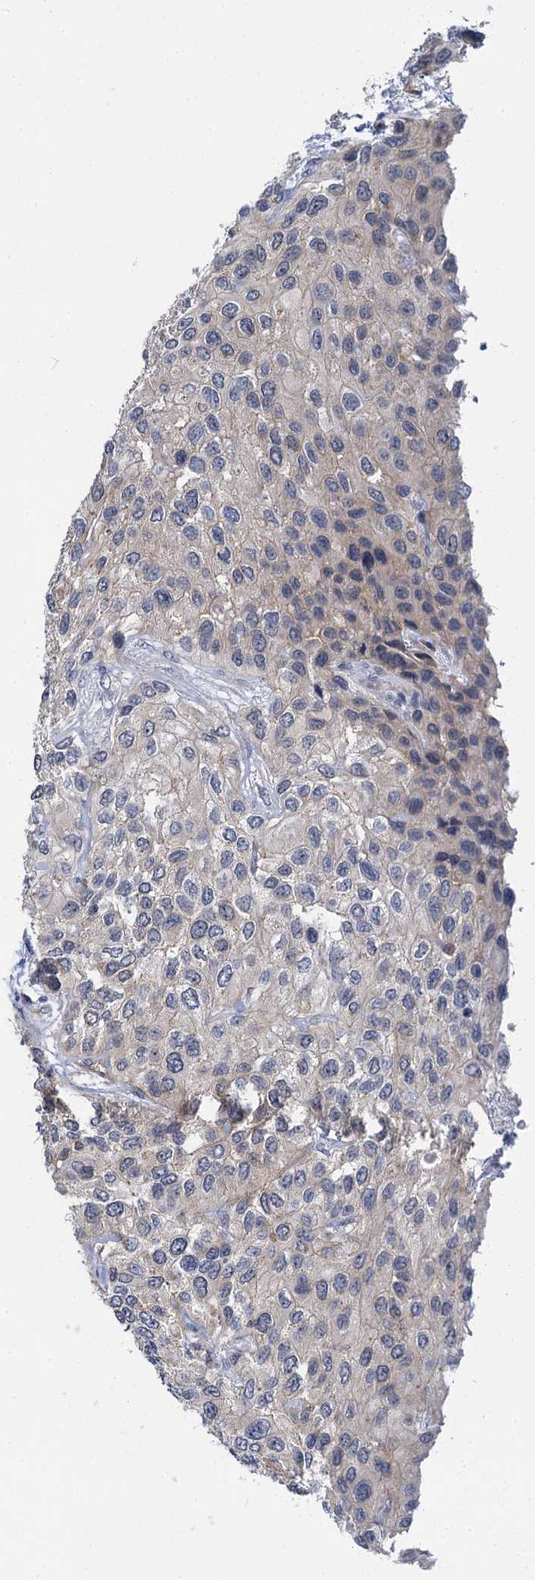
{"staining": {"intensity": "negative", "quantity": "none", "location": "none"}, "tissue": "urothelial cancer", "cell_type": "Tumor cells", "image_type": "cancer", "snomed": [{"axis": "morphology", "description": "Normal tissue, NOS"}, {"axis": "morphology", "description": "Urothelial carcinoma, High grade"}, {"axis": "topography", "description": "Vascular tissue"}, {"axis": "topography", "description": "Urinary bladder"}], "caption": "A high-resolution photomicrograph shows immunohistochemistry staining of high-grade urothelial carcinoma, which shows no significant staining in tumor cells.", "gene": "ABLIM1", "patient": {"sex": "female", "age": 56}}